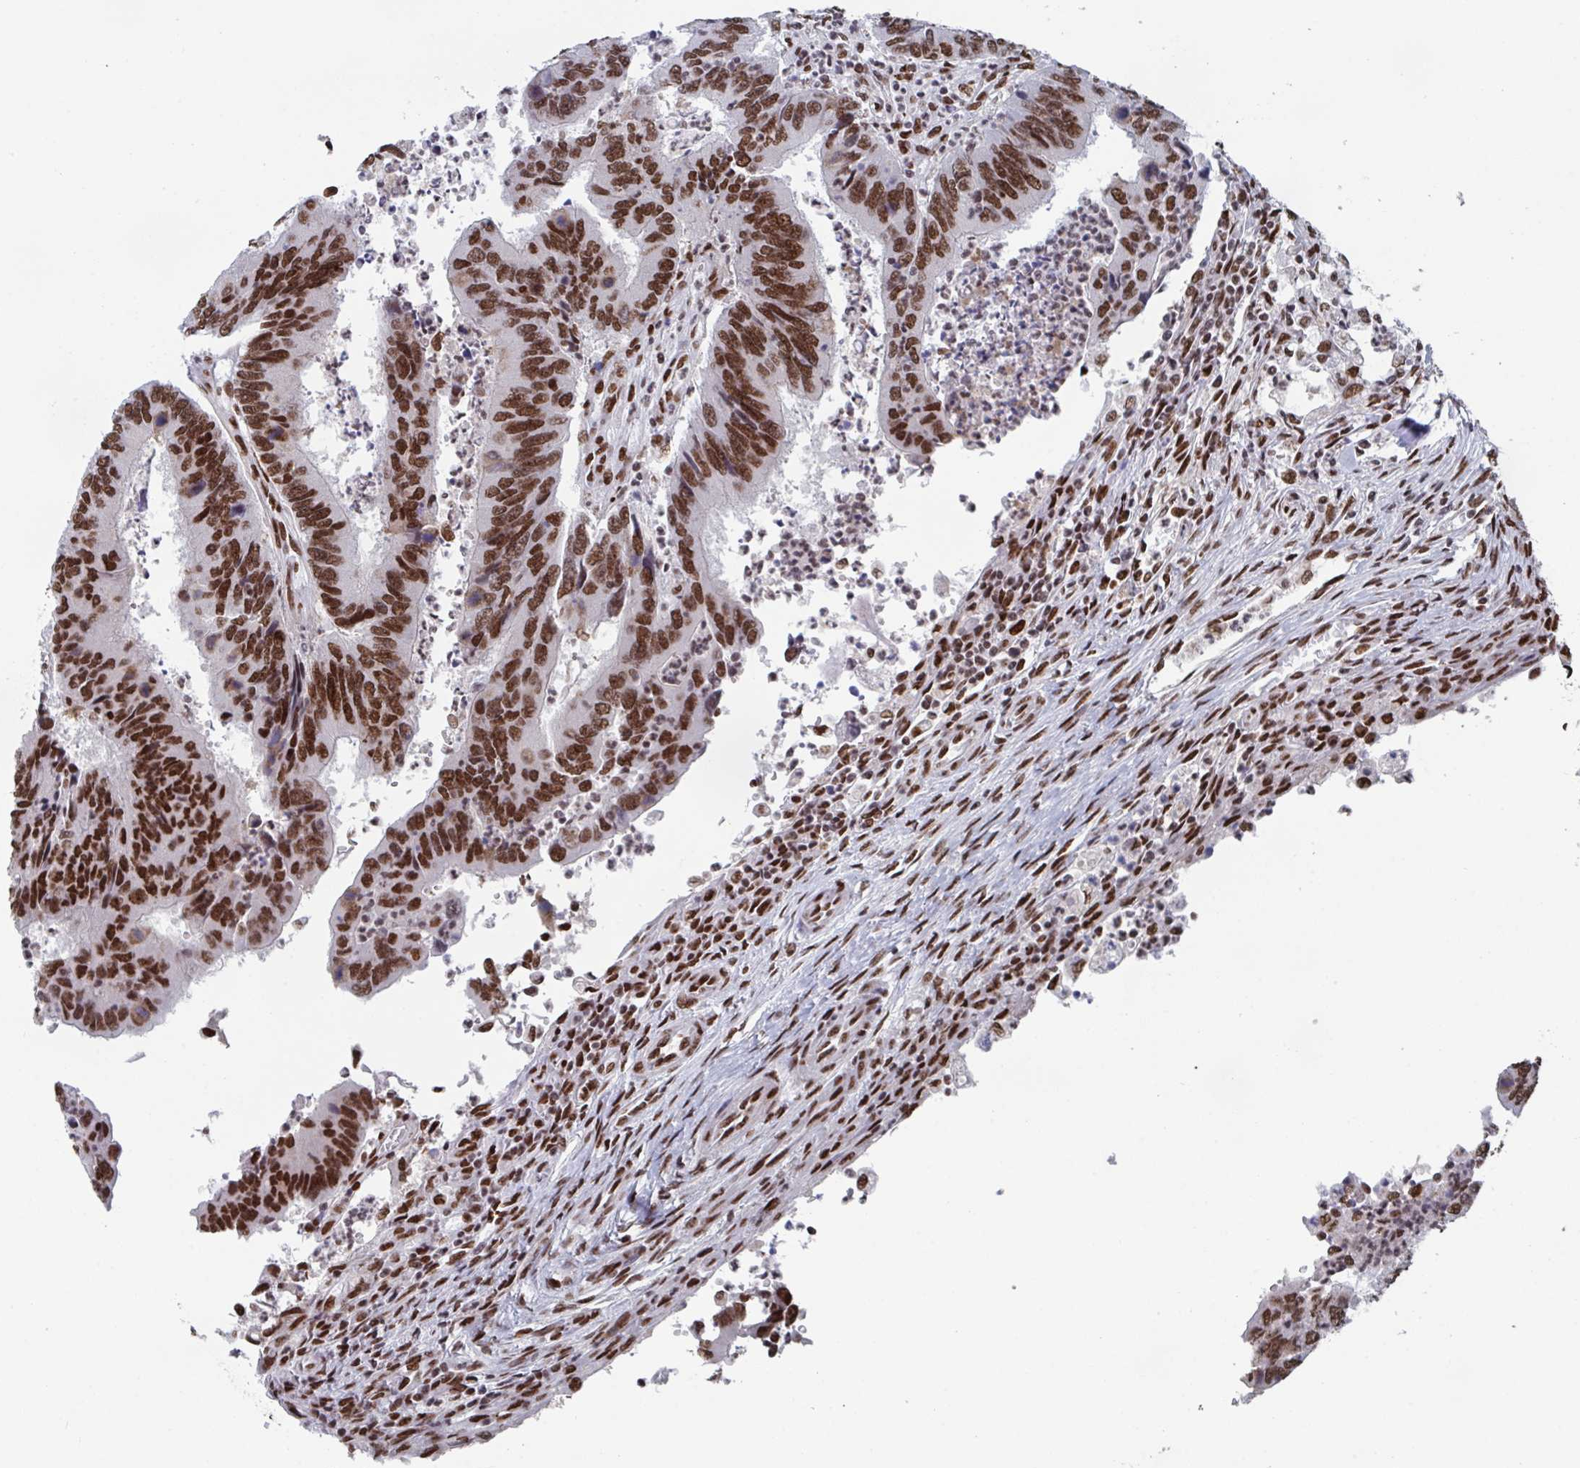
{"staining": {"intensity": "strong", "quantity": ">75%", "location": "nuclear"}, "tissue": "colorectal cancer", "cell_type": "Tumor cells", "image_type": "cancer", "snomed": [{"axis": "morphology", "description": "Adenocarcinoma, NOS"}, {"axis": "topography", "description": "Colon"}], "caption": "Approximately >75% of tumor cells in human adenocarcinoma (colorectal) demonstrate strong nuclear protein staining as visualized by brown immunohistochemical staining.", "gene": "ZNF607", "patient": {"sex": "female", "age": 67}}